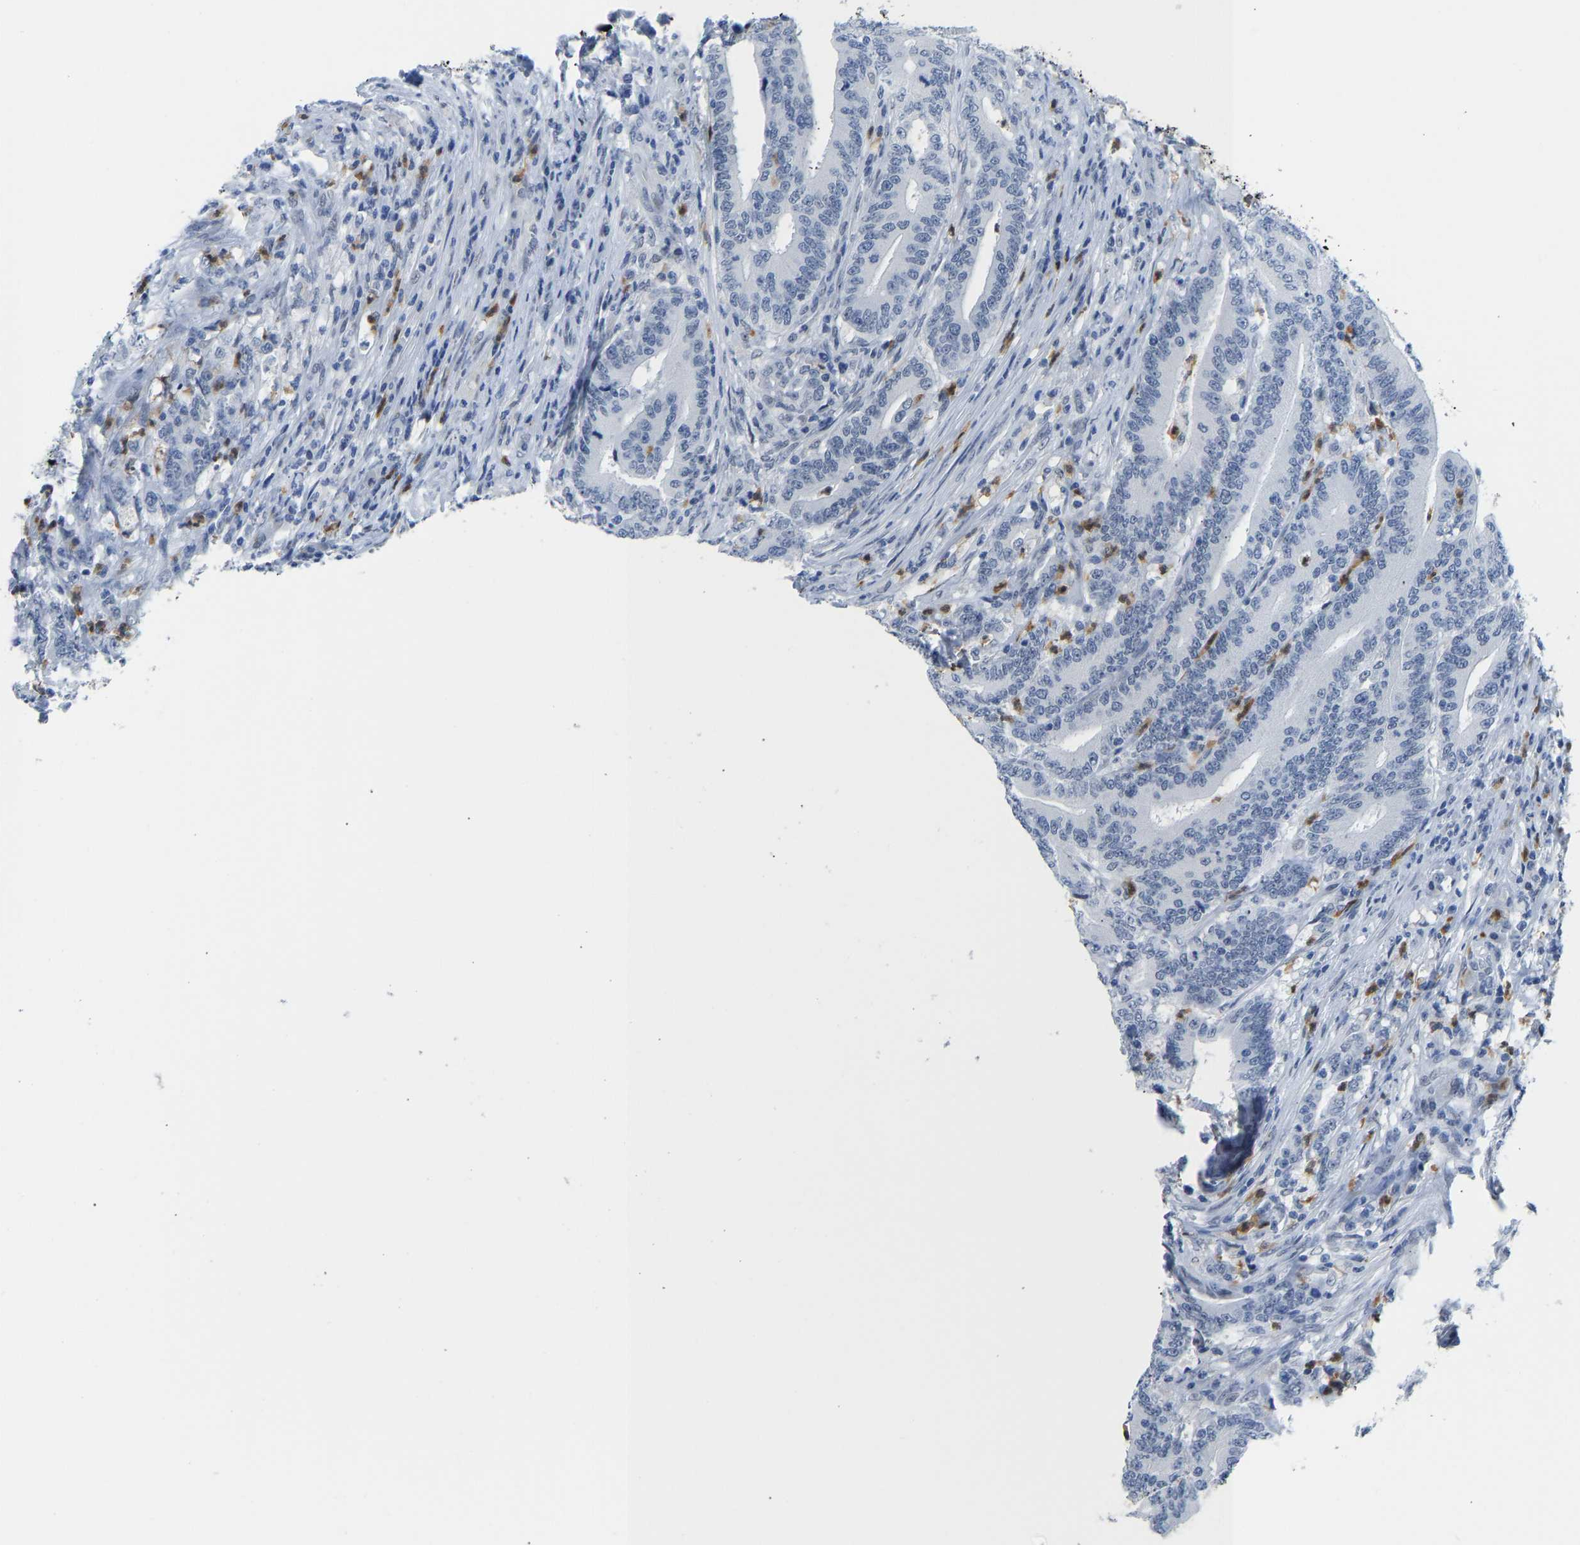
{"staining": {"intensity": "negative", "quantity": "none", "location": "none"}, "tissue": "colorectal cancer", "cell_type": "Tumor cells", "image_type": "cancer", "snomed": [{"axis": "morphology", "description": "Adenocarcinoma, NOS"}, {"axis": "topography", "description": "Colon"}], "caption": "IHC of human adenocarcinoma (colorectal) demonstrates no positivity in tumor cells.", "gene": "TXNDC2", "patient": {"sex": "female", "age": 66}}